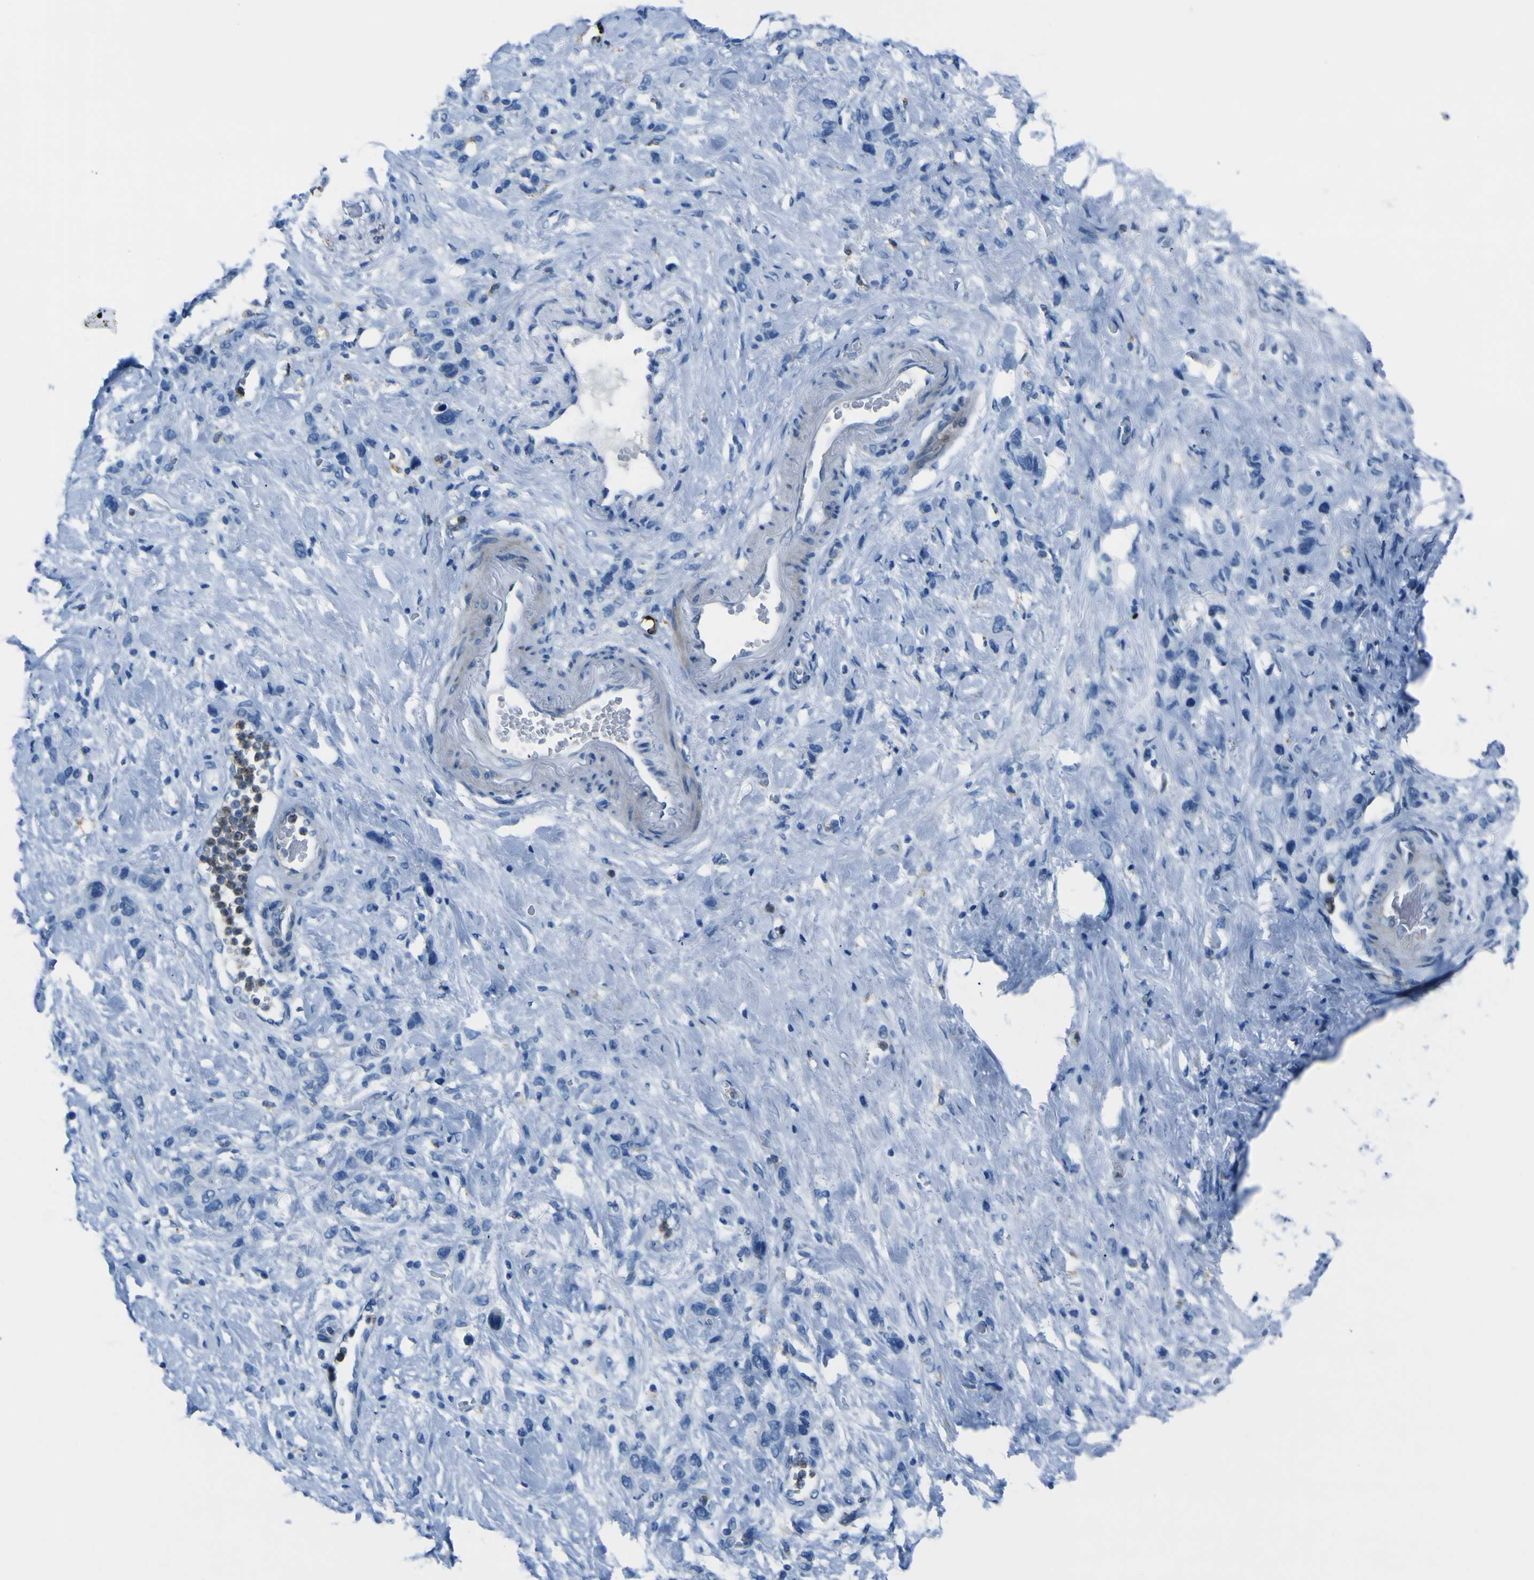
{"staining": {"intensity": "negative", "quantity": "none", "location": "none"}, "tissue": "stomach cancer", "cell_type": "Tumor cells", "image_type": "cancer", "snomed": [{"axis": "morphology", "description": "Adenocarcinoma, NOS"}, {"axis": "morphology", "description": "Adenocarcinoma, High grade"}, {"axis": "topography", "description": "Stomach, upper"}, {"axis": "topography", "description": "Stomach, lower"}], "caption": "A high-resolution micrograph shows immunohistochemistry staining of stomach adenocarcinoma, which exhibits no significant staining in tumor cells.", "gene": "ACSL1", "patient": {"sex": "female", "age": 65}}